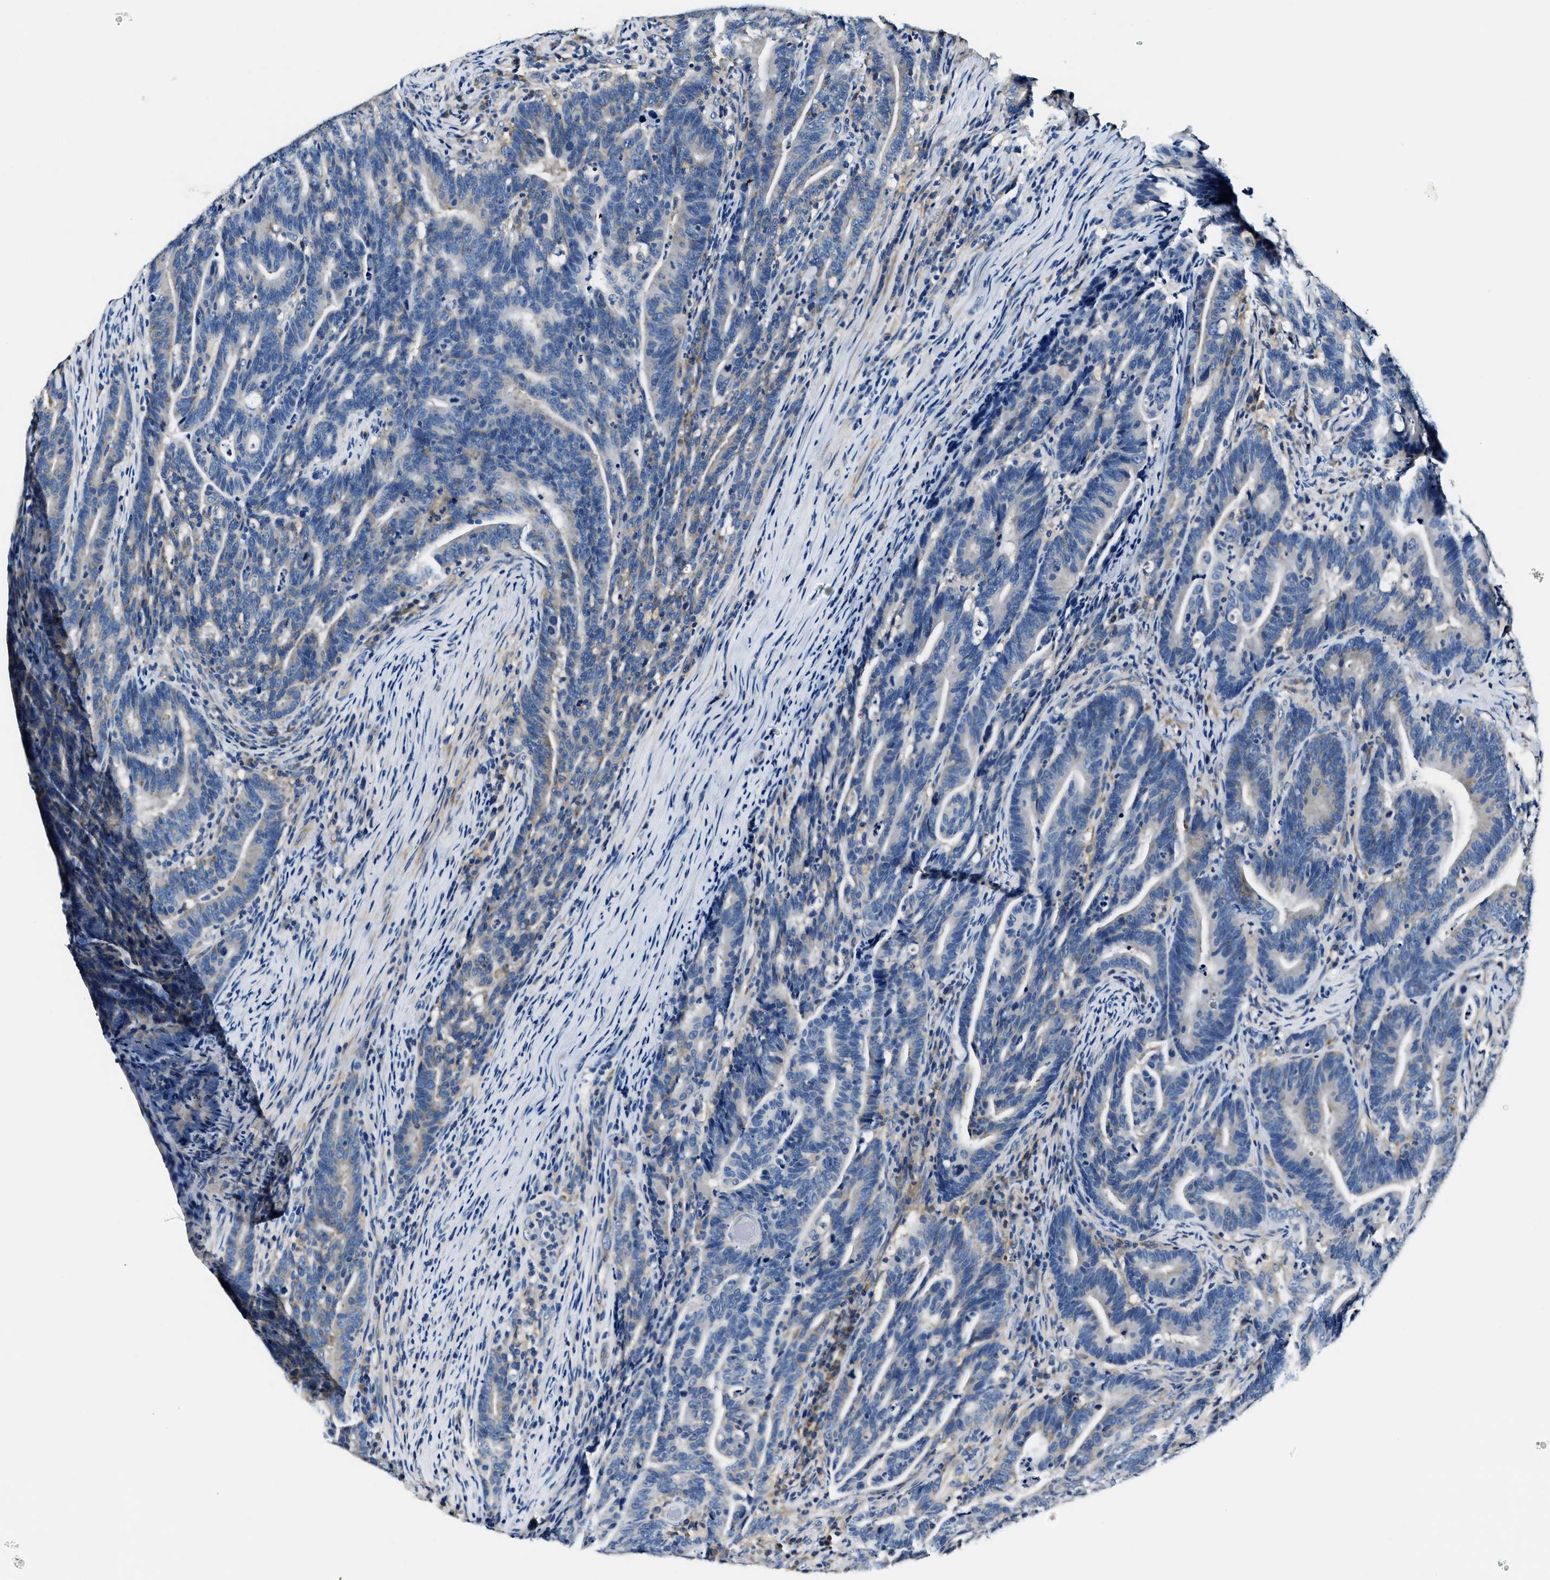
{"staining": {"intensity": "weak", "quantity": "<25%", "location": "cytoplasmic/membranous"}, "tissue": "colorectal cancer", "cell_type": "Tumor cells", "image_type": "cancer", "snomed": [{"axis": "morphology", "description": "Adenocarcinoma, NOS"}, {"axis": "topography", "description": "Colon"}], "caption": "The photomicrograph displays no significant staining in tumor cells of colorectal adenocarcinoma.", "gene": "EIF2AK2", "patient": {"sex": "female", "age": 66}}